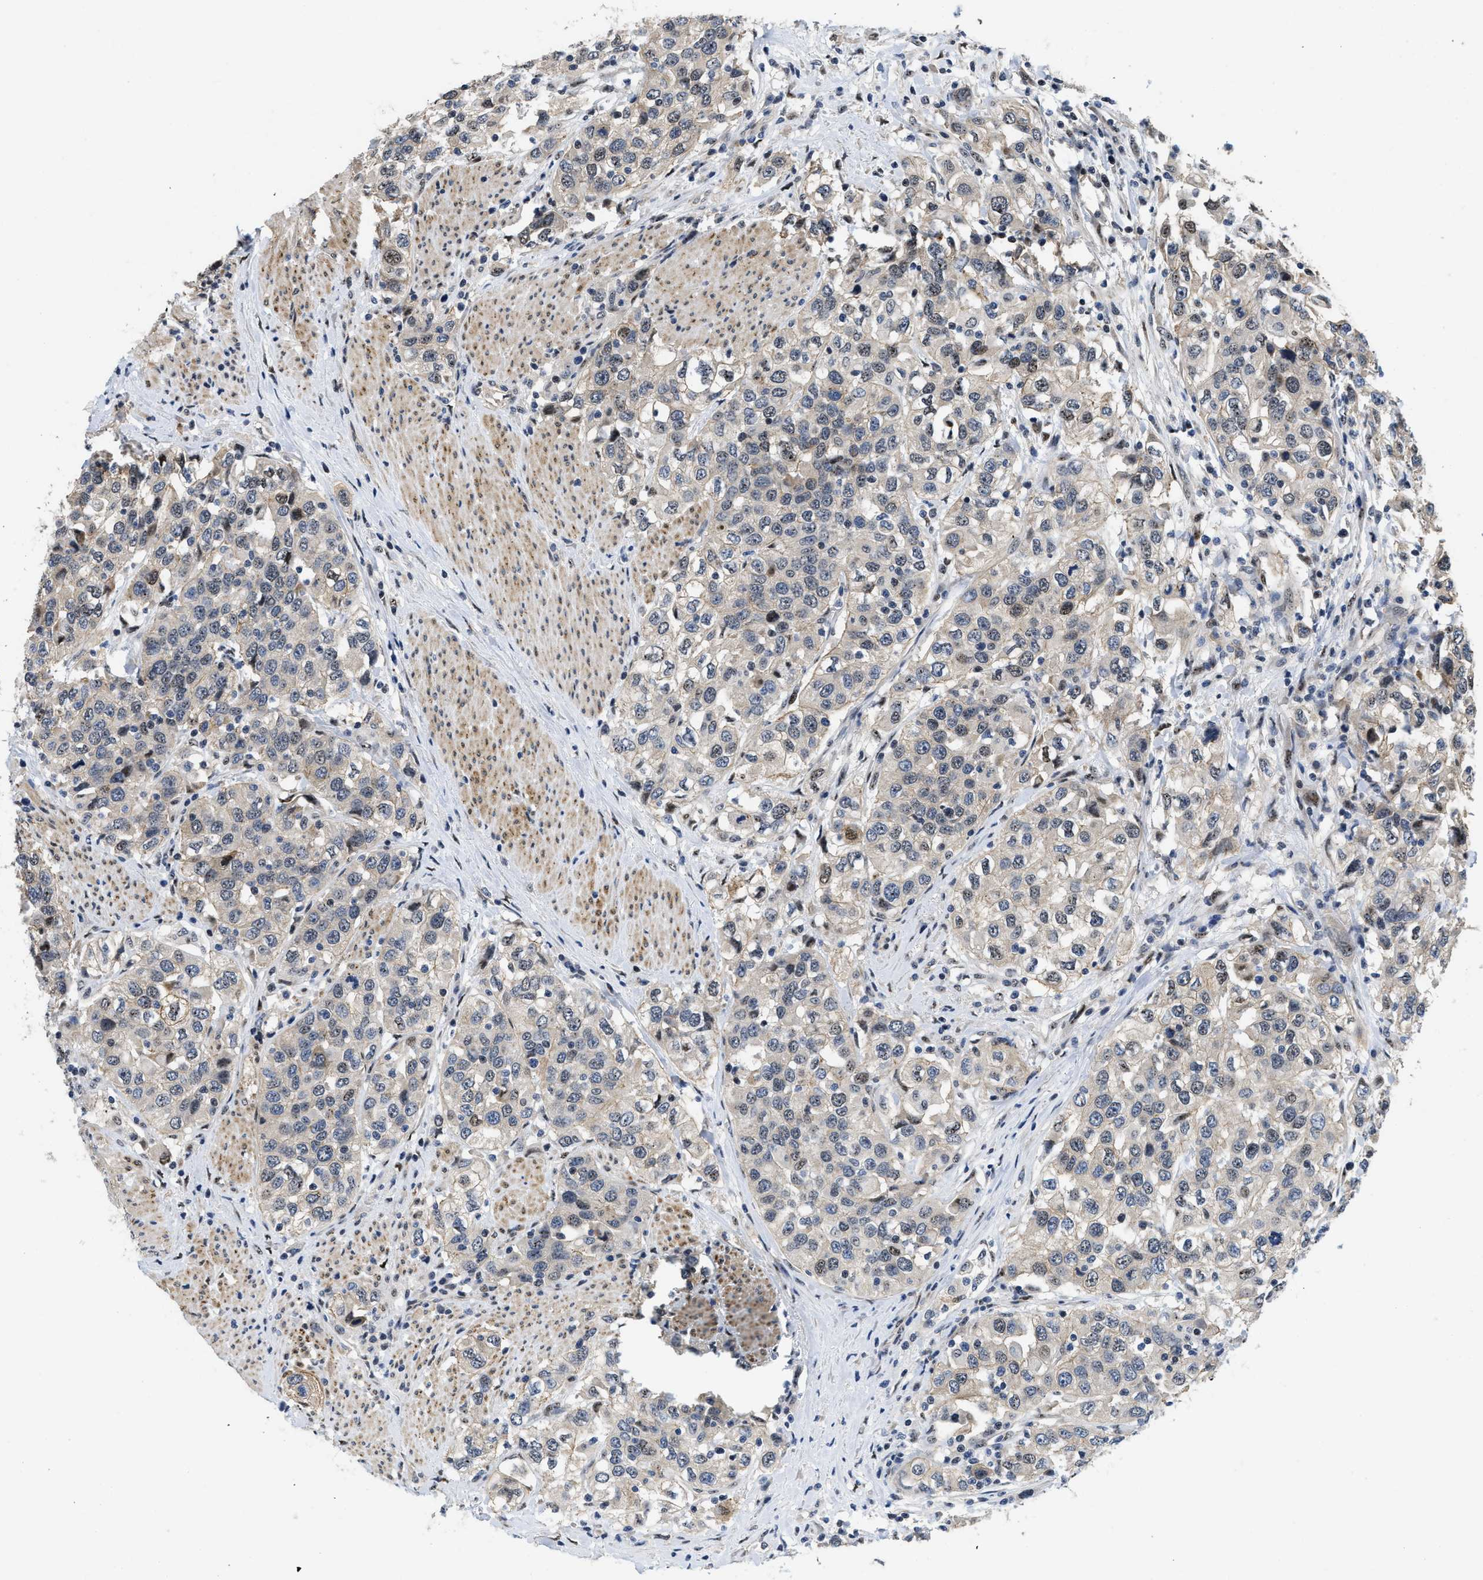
{"staining": {"intensity": "weak", "quantity": ">75%", "location": "cytoplasmic/membranous"}, "tissue": "urothelial cancer", "cell_type": "Tumor cells", "image_type": "cancer", "snomed": [{"axis": "morphology", "description": "Urothelial carcinoma, High grade"}, {"axis": "topography", "description": "Urinary bladder"}], "caption": "Weak cytoplasmic/membranous expression for a protein is seen in approximately >75% of tumor cells of urothelial carcinoma (high-grade) using IHC.", "gene": "VIP", "patient": {"sex": "female", "age": 80}}